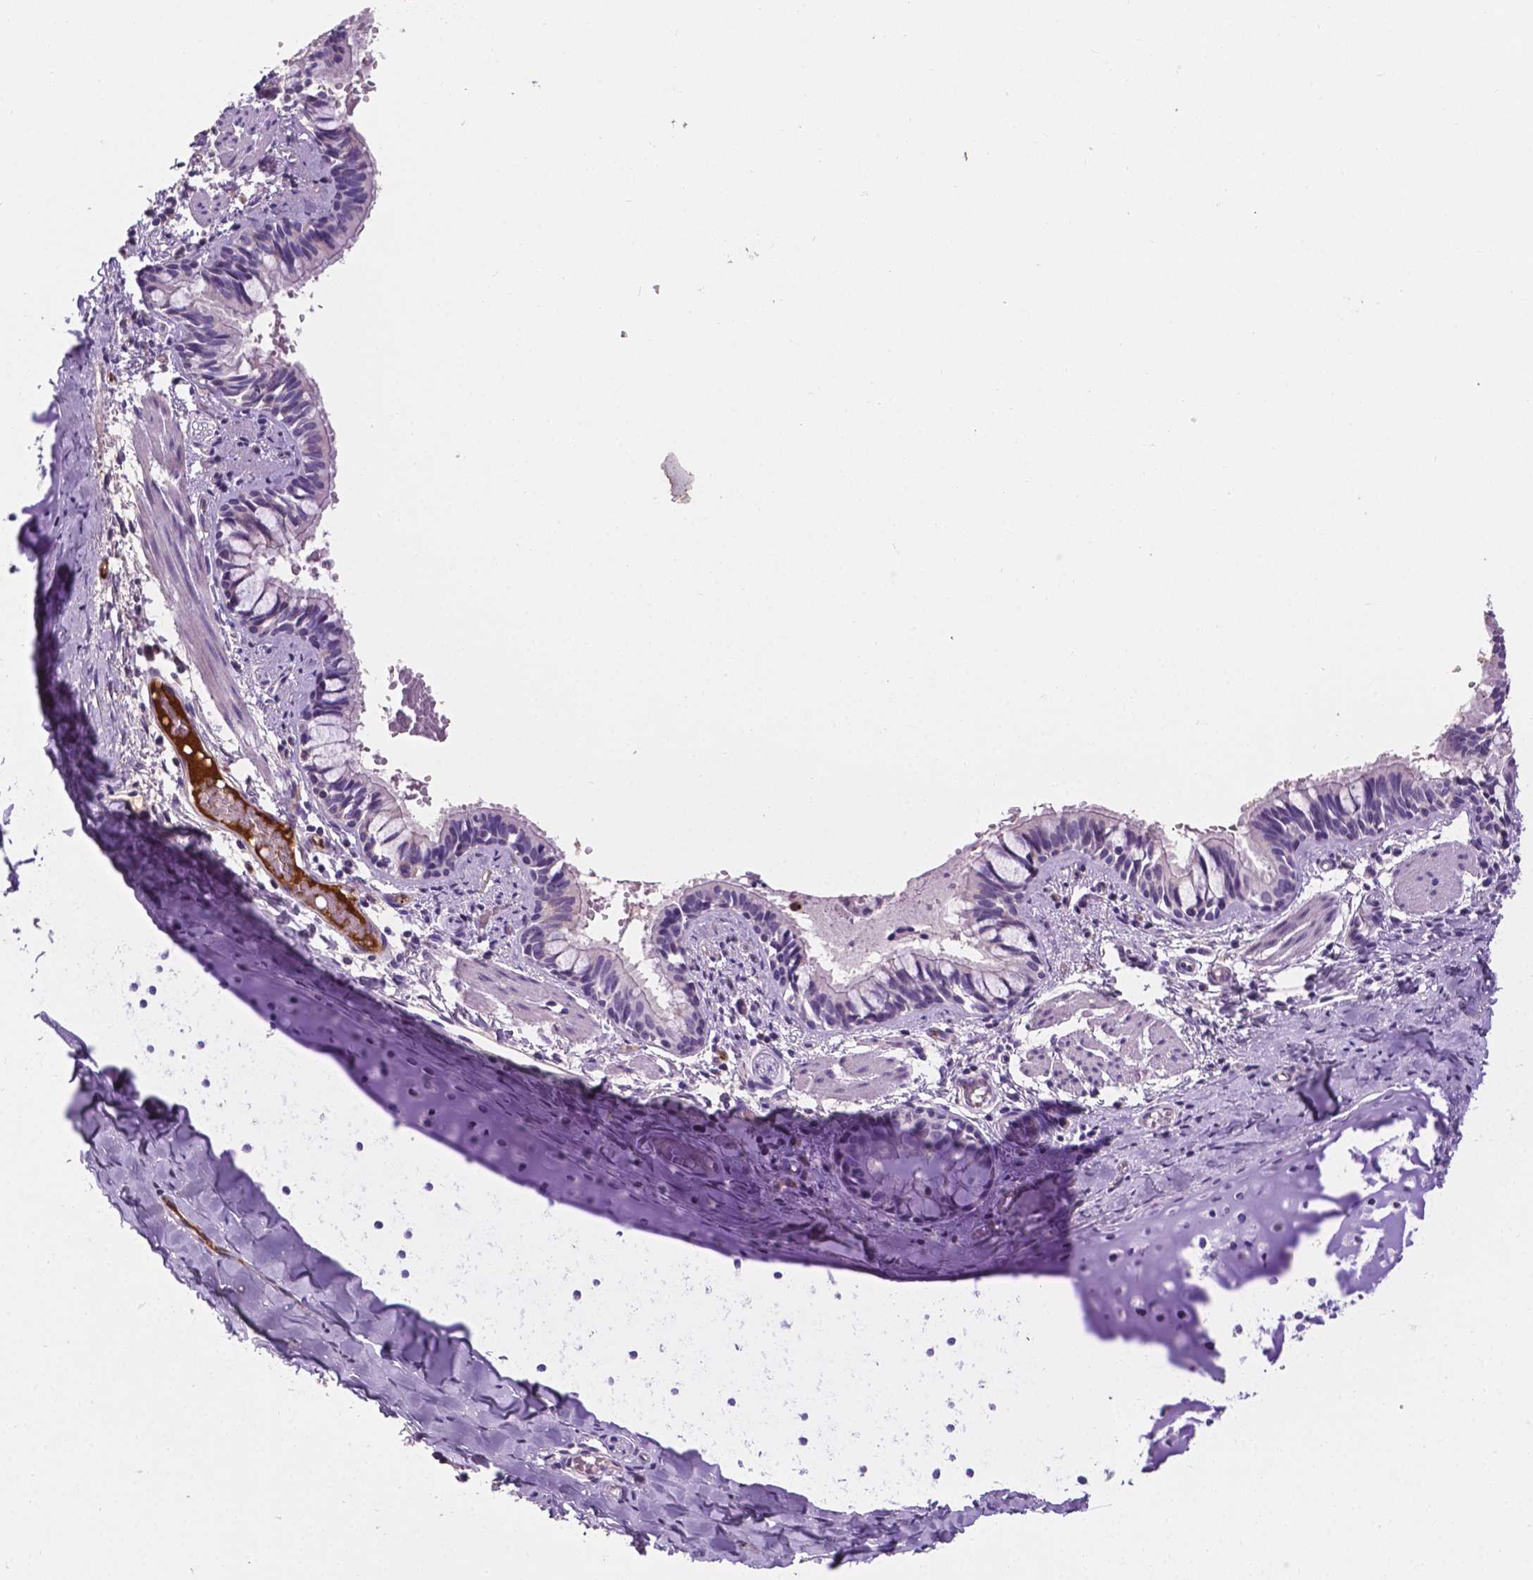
{"staining": {"intensity": "negative", "quantity": "none", "location": "none"}, "tissue": "bronchus", "cell_type": "Respiratory epithelial cells", "image_type": "normal", "snomed": [{"axis": "morphology", "description": "Normal tissue, NOS"}, {"axis": "topography", "description": "Bronchus"}], "caption": "A high-resolution photomicrograph shows IHC staining of benign bronchus, which demonstrates no significant staining in respiratory epithelial cells.", "gene": "APOE", "patient": {"sex": "male", "age": 1}}